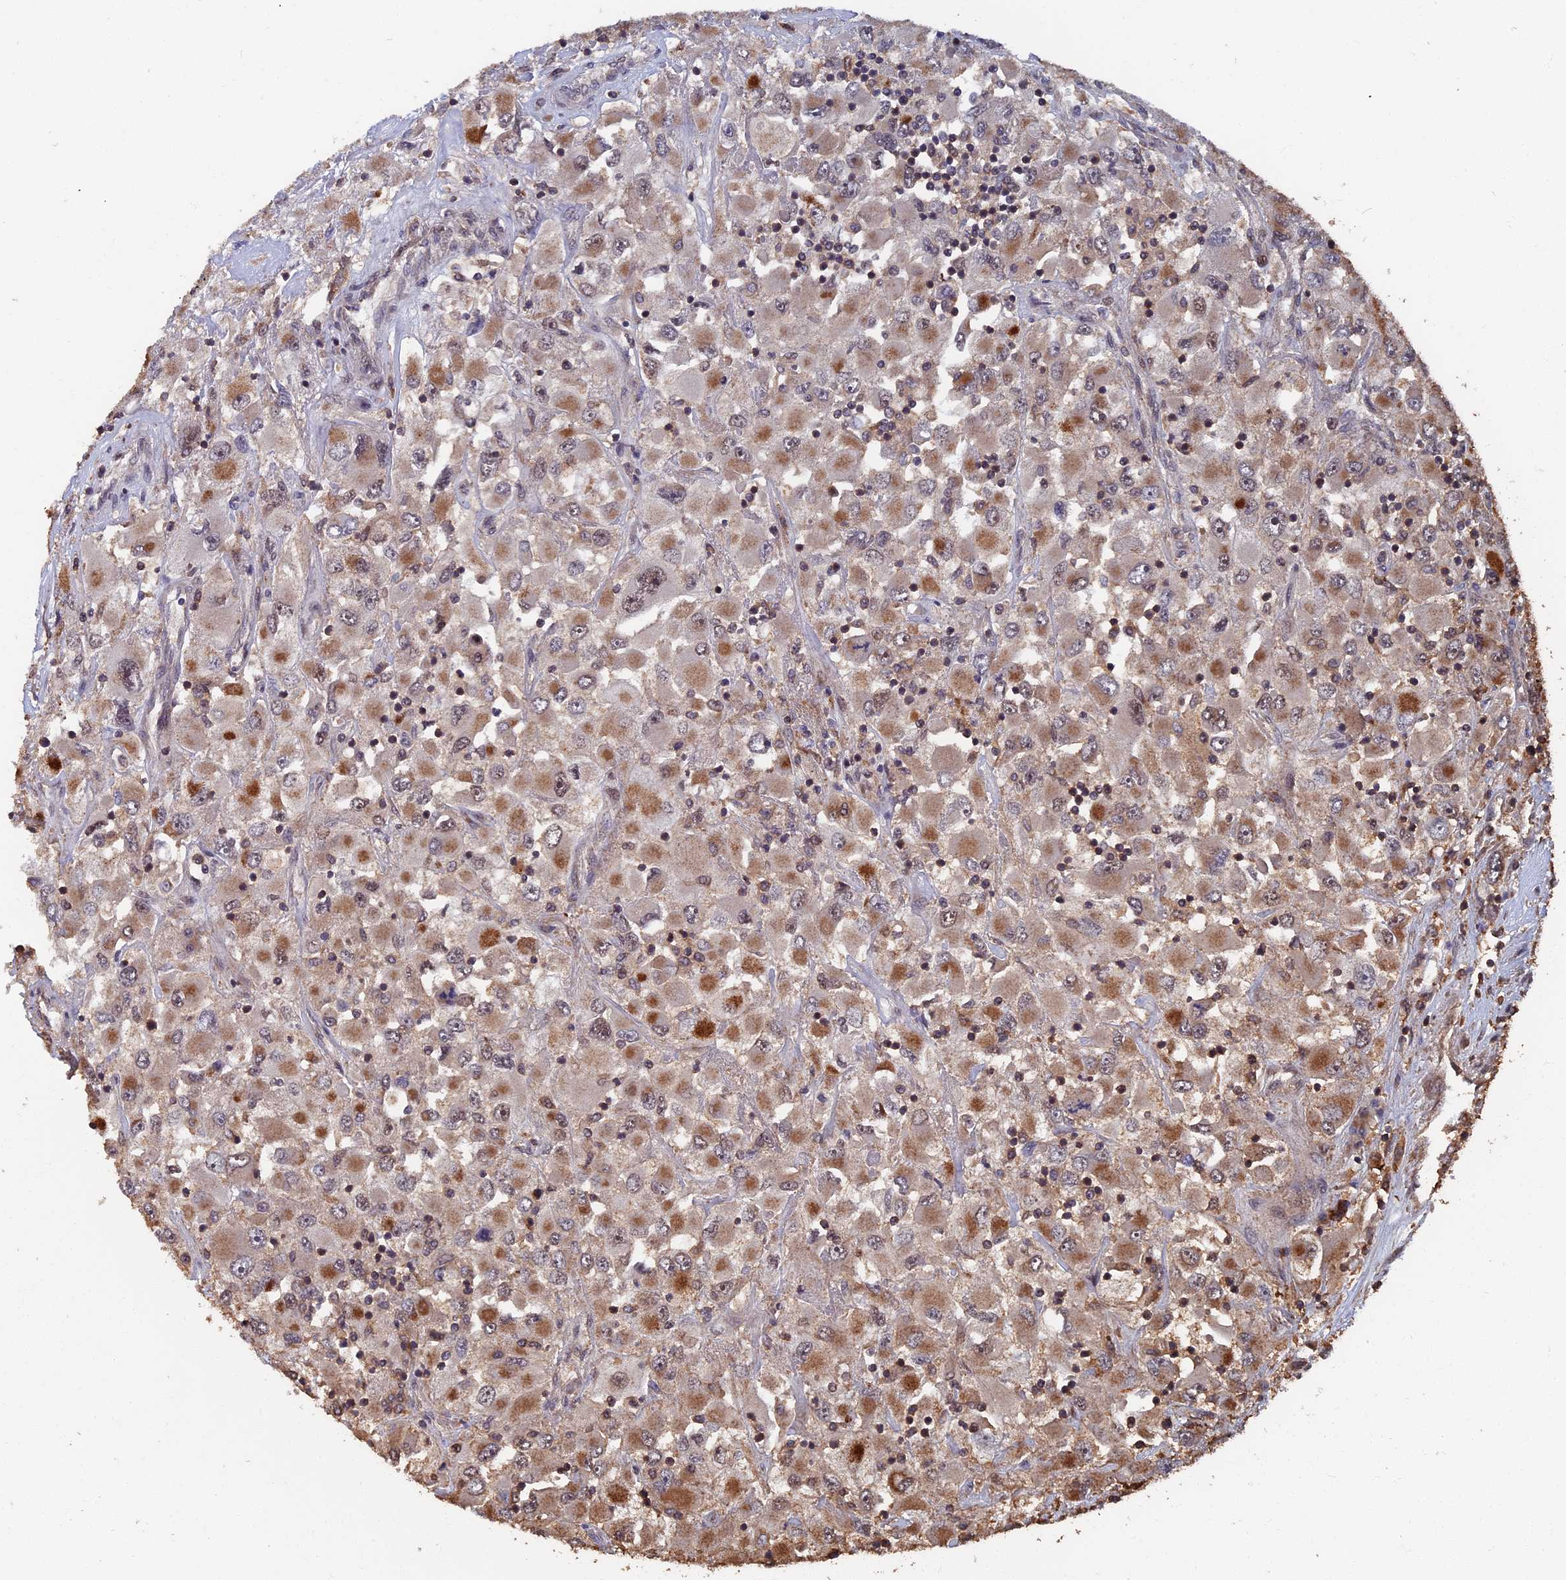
{"staining": {"intensity": "moderate", "quantity": "25%-75%", "location": "cytoplasmic/membranous"}, "tissue": "renal cancer", "cell_type": "Tumor cells", "image_type": "cancer", "snomed": [{"axis": "morphology", "description": "Adenocarcinoma, NOS"}, {"axis": "topography", "description": "Kidney"}], "caption": "IHC histopathology image of neoplastic tissue: human adenocarcinoma (renal) stained using immunohistochemistry shows medium levels of moderate protein expression localized specifically in the cytoplasmic/membranous of tumor cells, appearing as a cytoplasmic/membranous brown color.", "gene": "RASGRF1", "patient": {"sex": "female", "age": 52}}